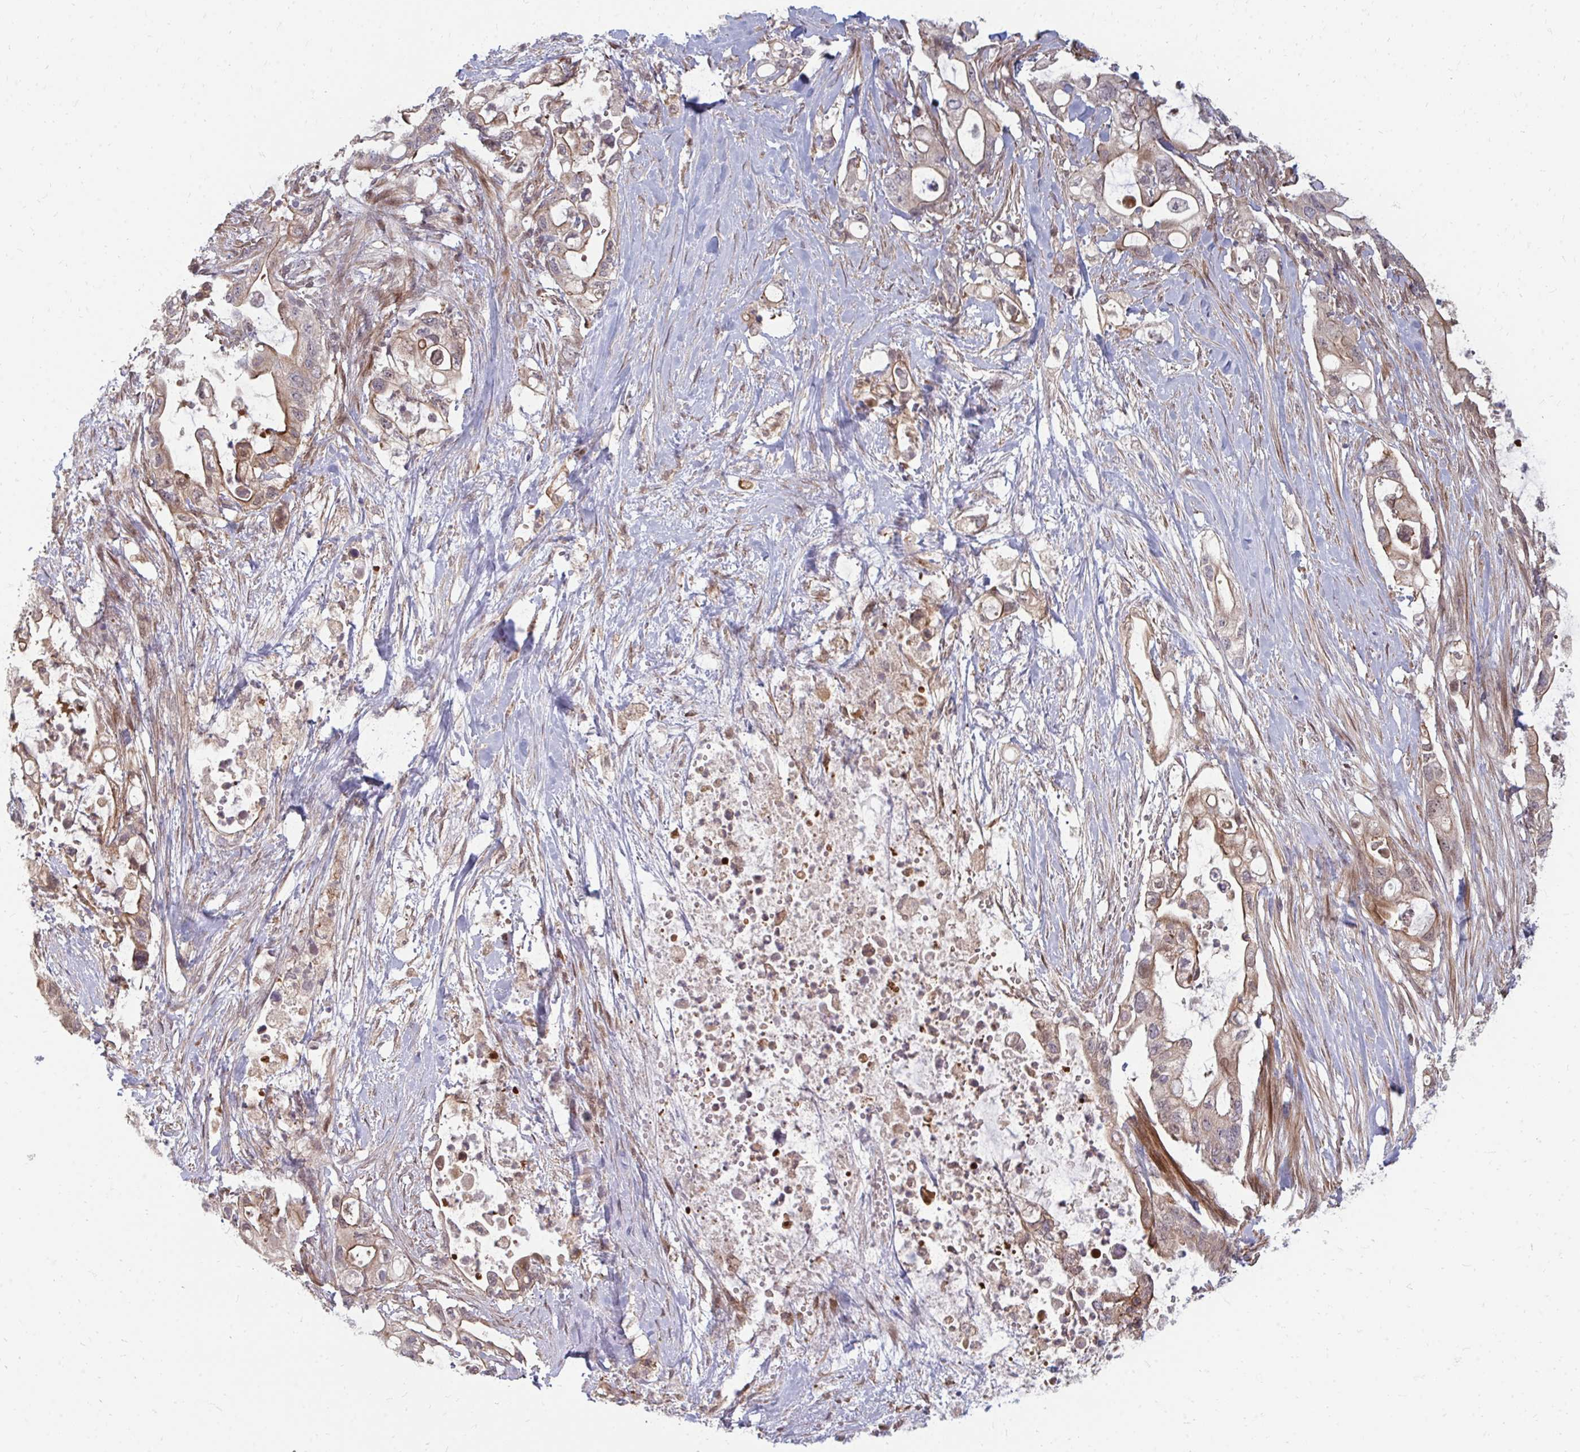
{"staining": {"intensity": "weak", "quantity": ">75%", "location": "cytoplasmic/membranous"}, "tissue": "pancreatic cancer", "cell_type": "Tumor cells", "image_type": "cancer", "snomed": [{"axis": "morphology", "description": "Adenocarcinoma, NOS"}, {"axis": "topography", "description": "Pancreas"}], "caption": "A low amount of weak cytoplasmic/membranous positivity is appreciated in approximately >75% of tumor cells in pancreatic adenocarcinoma tissue.", "gene": "ZNF285", "patient": {"sex": "female", "age": 72}}